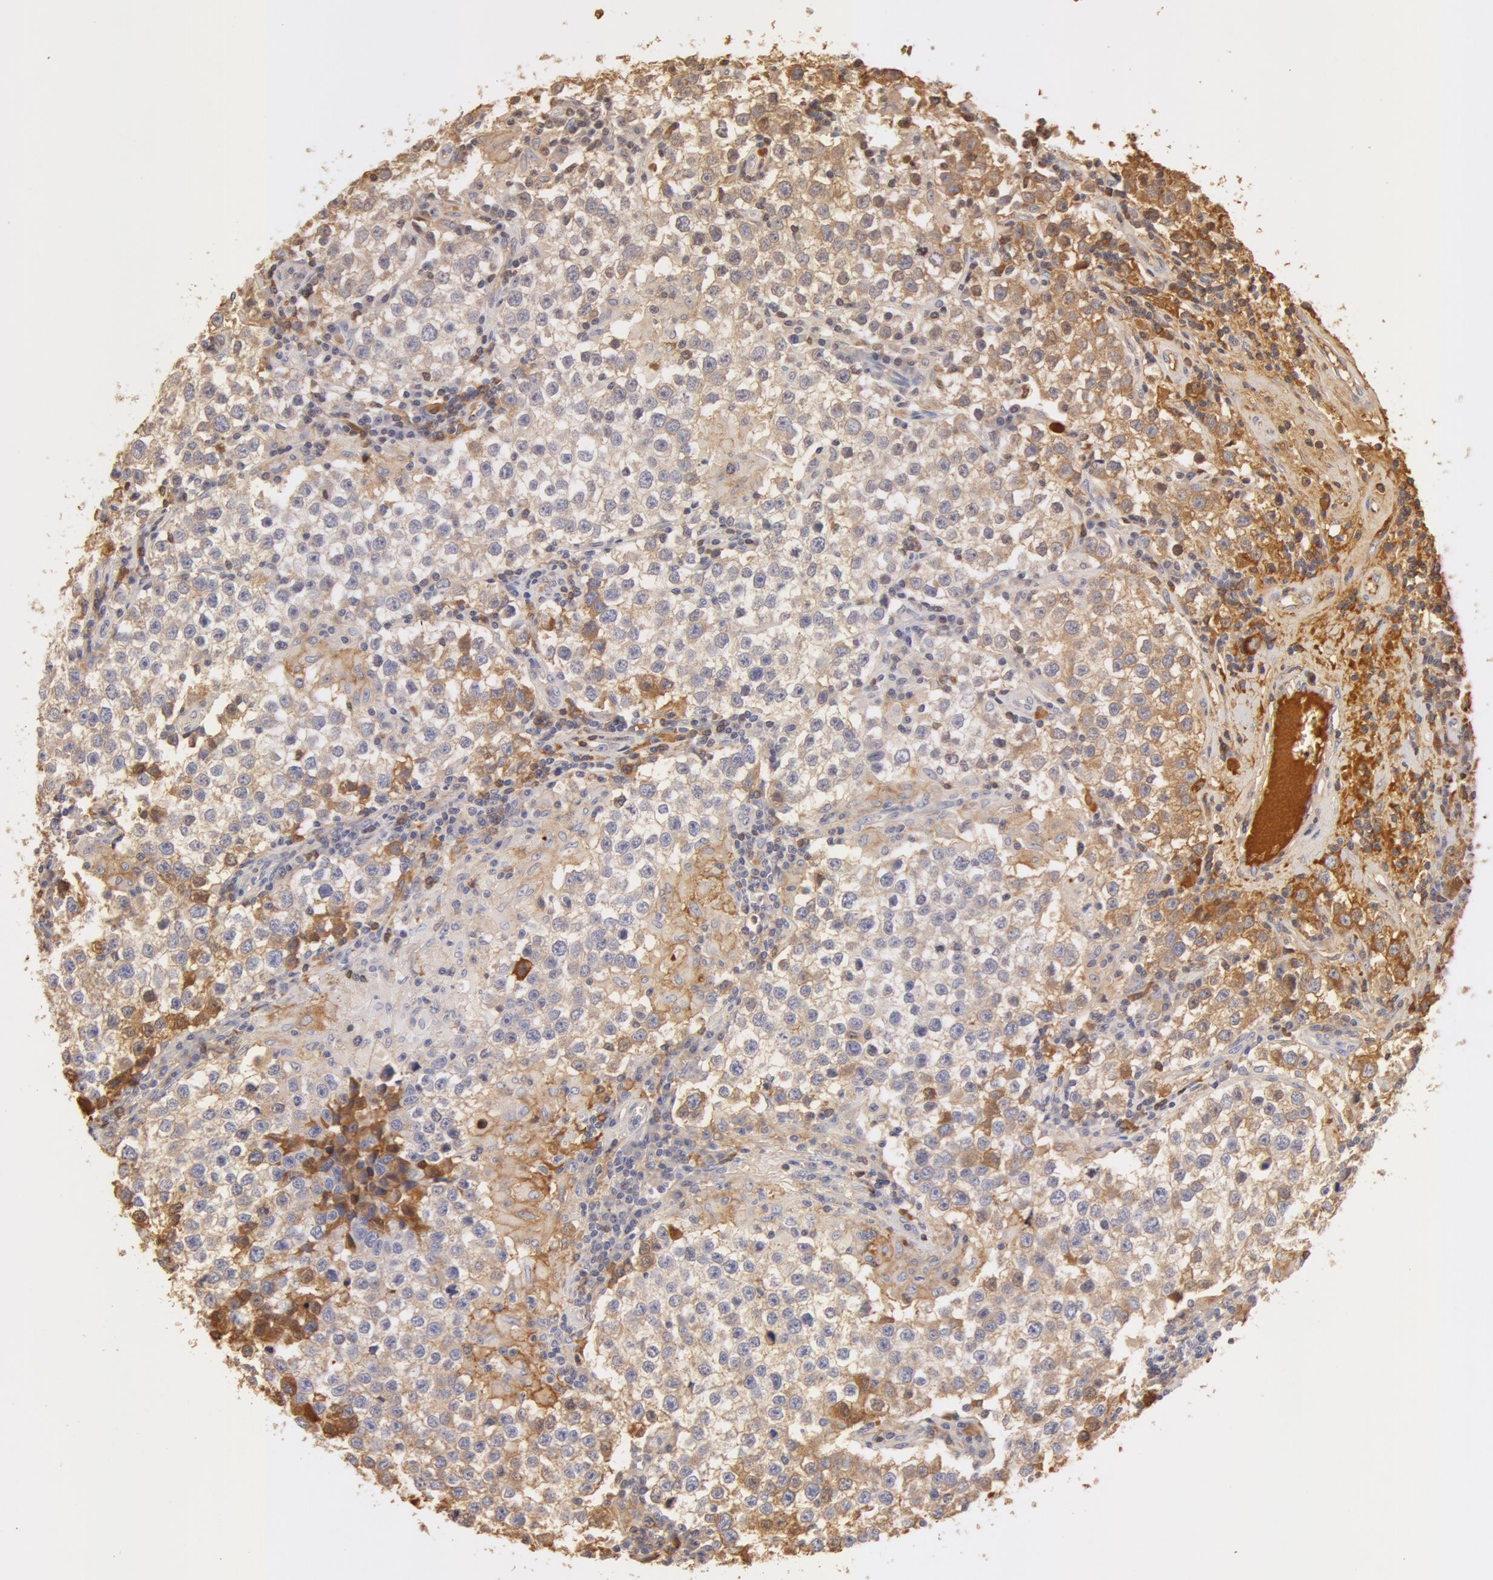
{"staining": {"intensity": "moderate", "quantity": "<25%", "location": "cytoplasmic/membranous"}, "tissue": "testis cancer", "cell_type": "Tumor cells", "image_type": "cancer", "snomed": [{"axis": "morphology", "description": "Seminoma, NOS"}, {"axis": "topography", "description": "Testis"}], "caption": "Seminoma (testis) tissue exhibits moderate cytoplasmic/membranous staining in approximately <25% of tumor cells, visualized by immunohistochemistry.", "gene": "TF", "patient": {"sex": "male", "age": 36}}